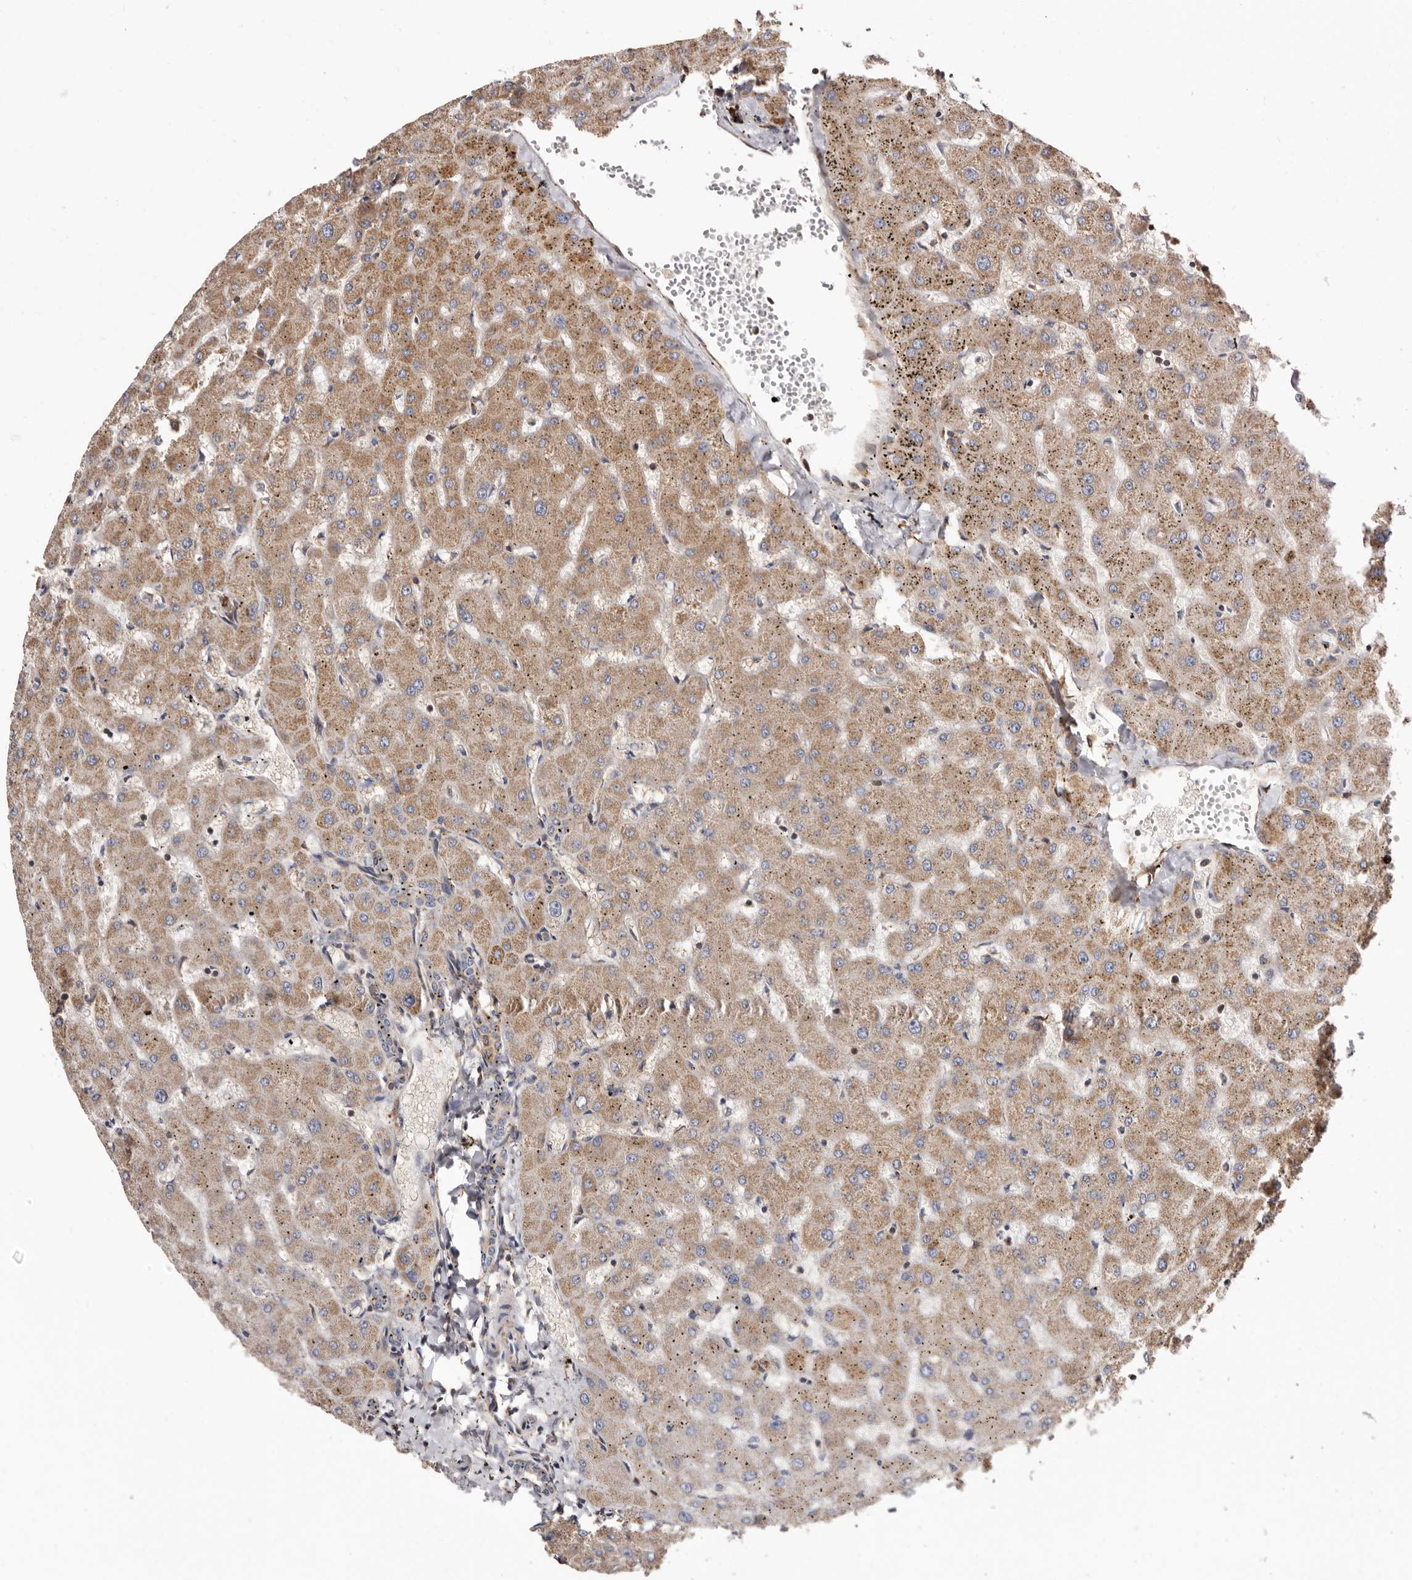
{"staining": {"intensity": "negative", "quantity": "none", "location": "none"}, "tissue": "liver", "cell_type": "Cholangiocytes", "image_type": "normal", "snomed": [{"axis": "morphology", "description": "Normal tissue, NOS"}, {"axis": "topography", "description": "Liver"}], "caption": "Immunohistochemistry of unremarkable human liver demonstrates no staining in cholangiocytes.", "gene": "COQ8B", "patient": {"sex": "female", "age": 63}}